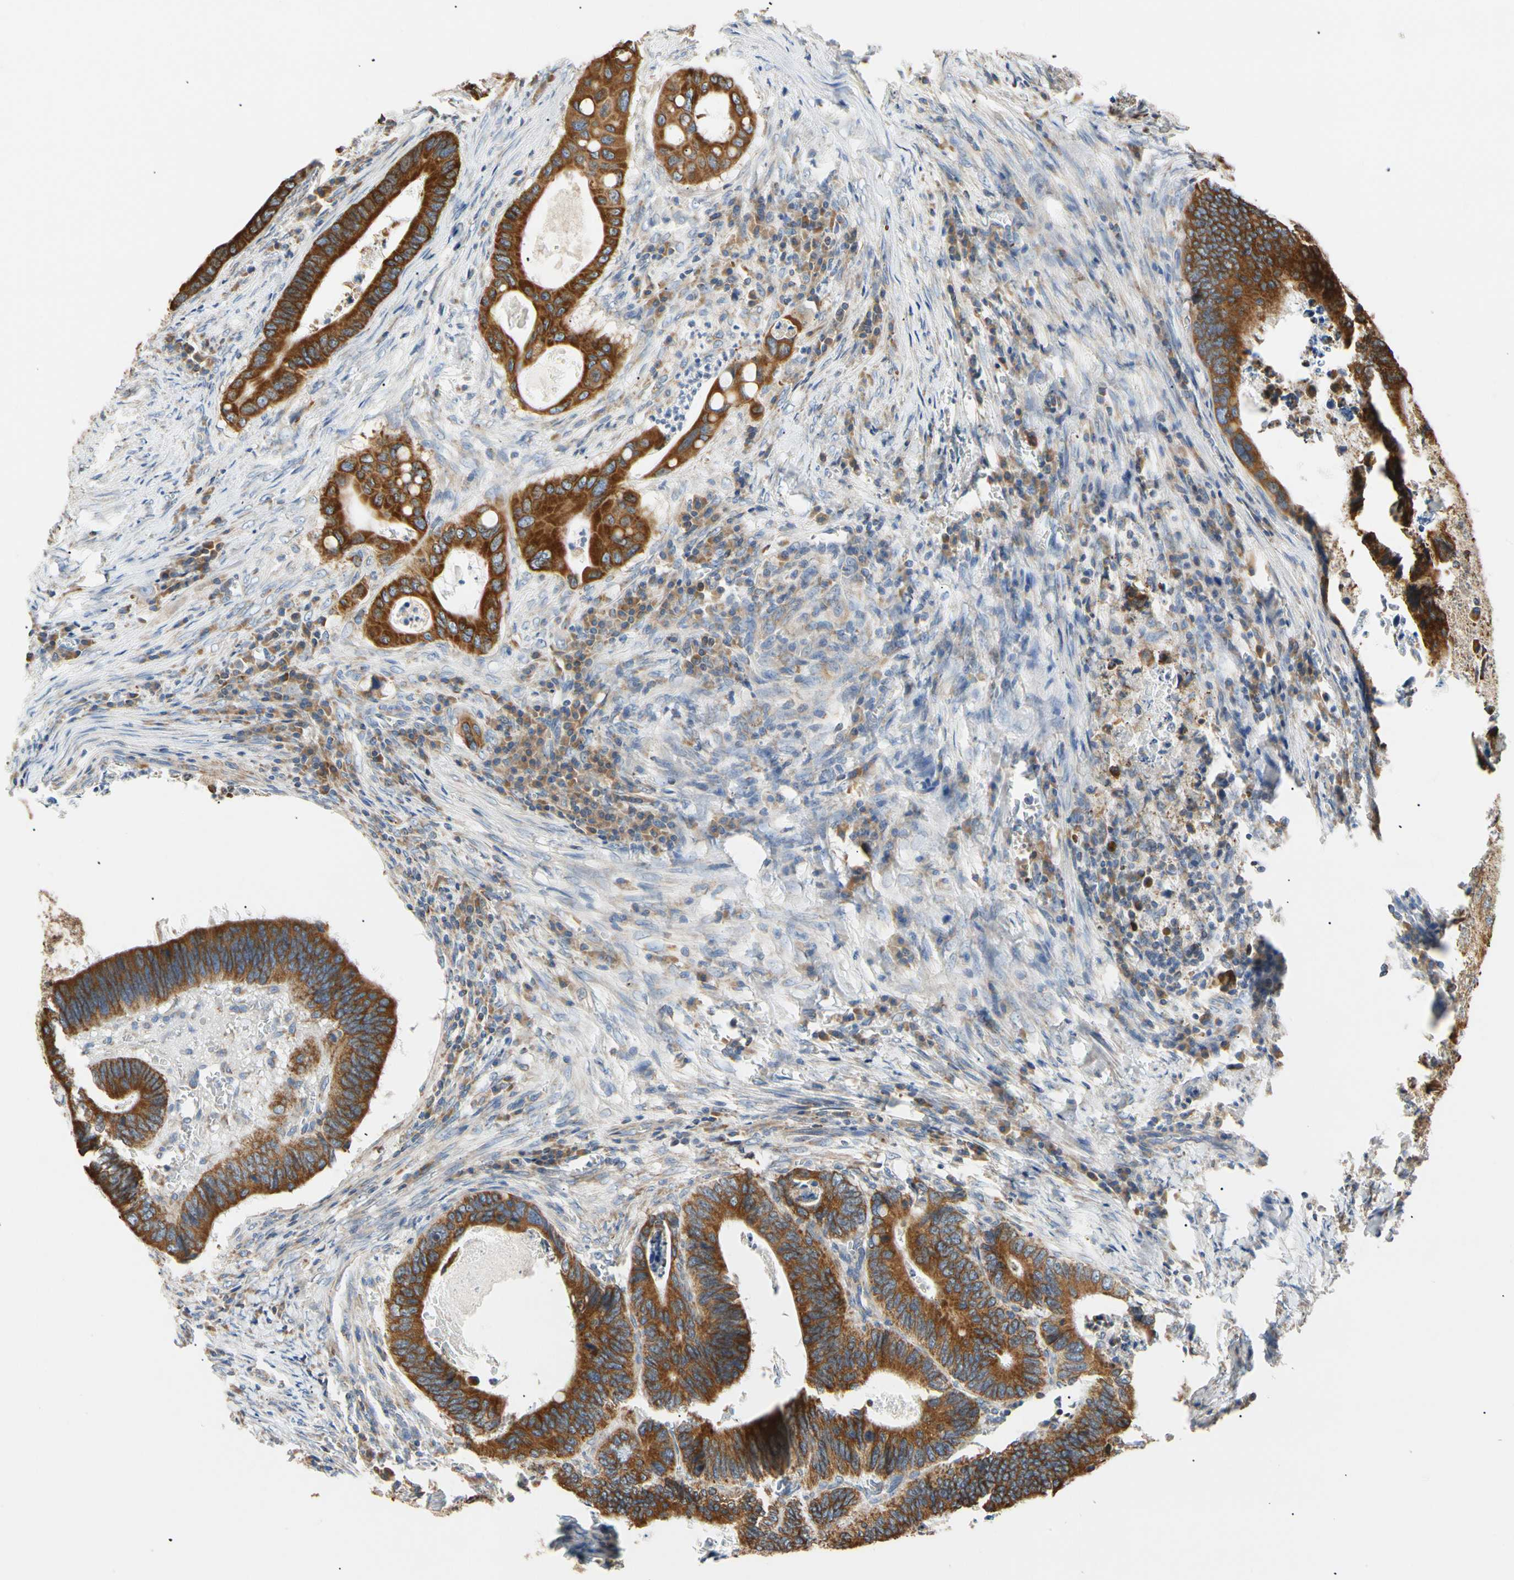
{"staining": {"intensity": "strong", "quantity": ">75%", "location": "cytoplasmic/membranous"}, "tissue": "colorectal cancer", "cell_type": "Tumor cells", "image_type": "cancer", "snomed": [{"axis": "morphology", "description": "Adenocarcinoma, NOS"}, {"axis": "topography", "description": "Colon"}], "caption": "Immunohistochemistry photomicrograph of human adenocarcinoma (colorectal) stained for a protein (brown), which reveals high levels of strong cytoplasmic/membranous staining in approximately >75% of tumor cells.", "gene": "PLGRKT", "patient": {"sex": "male", "age": 72}}